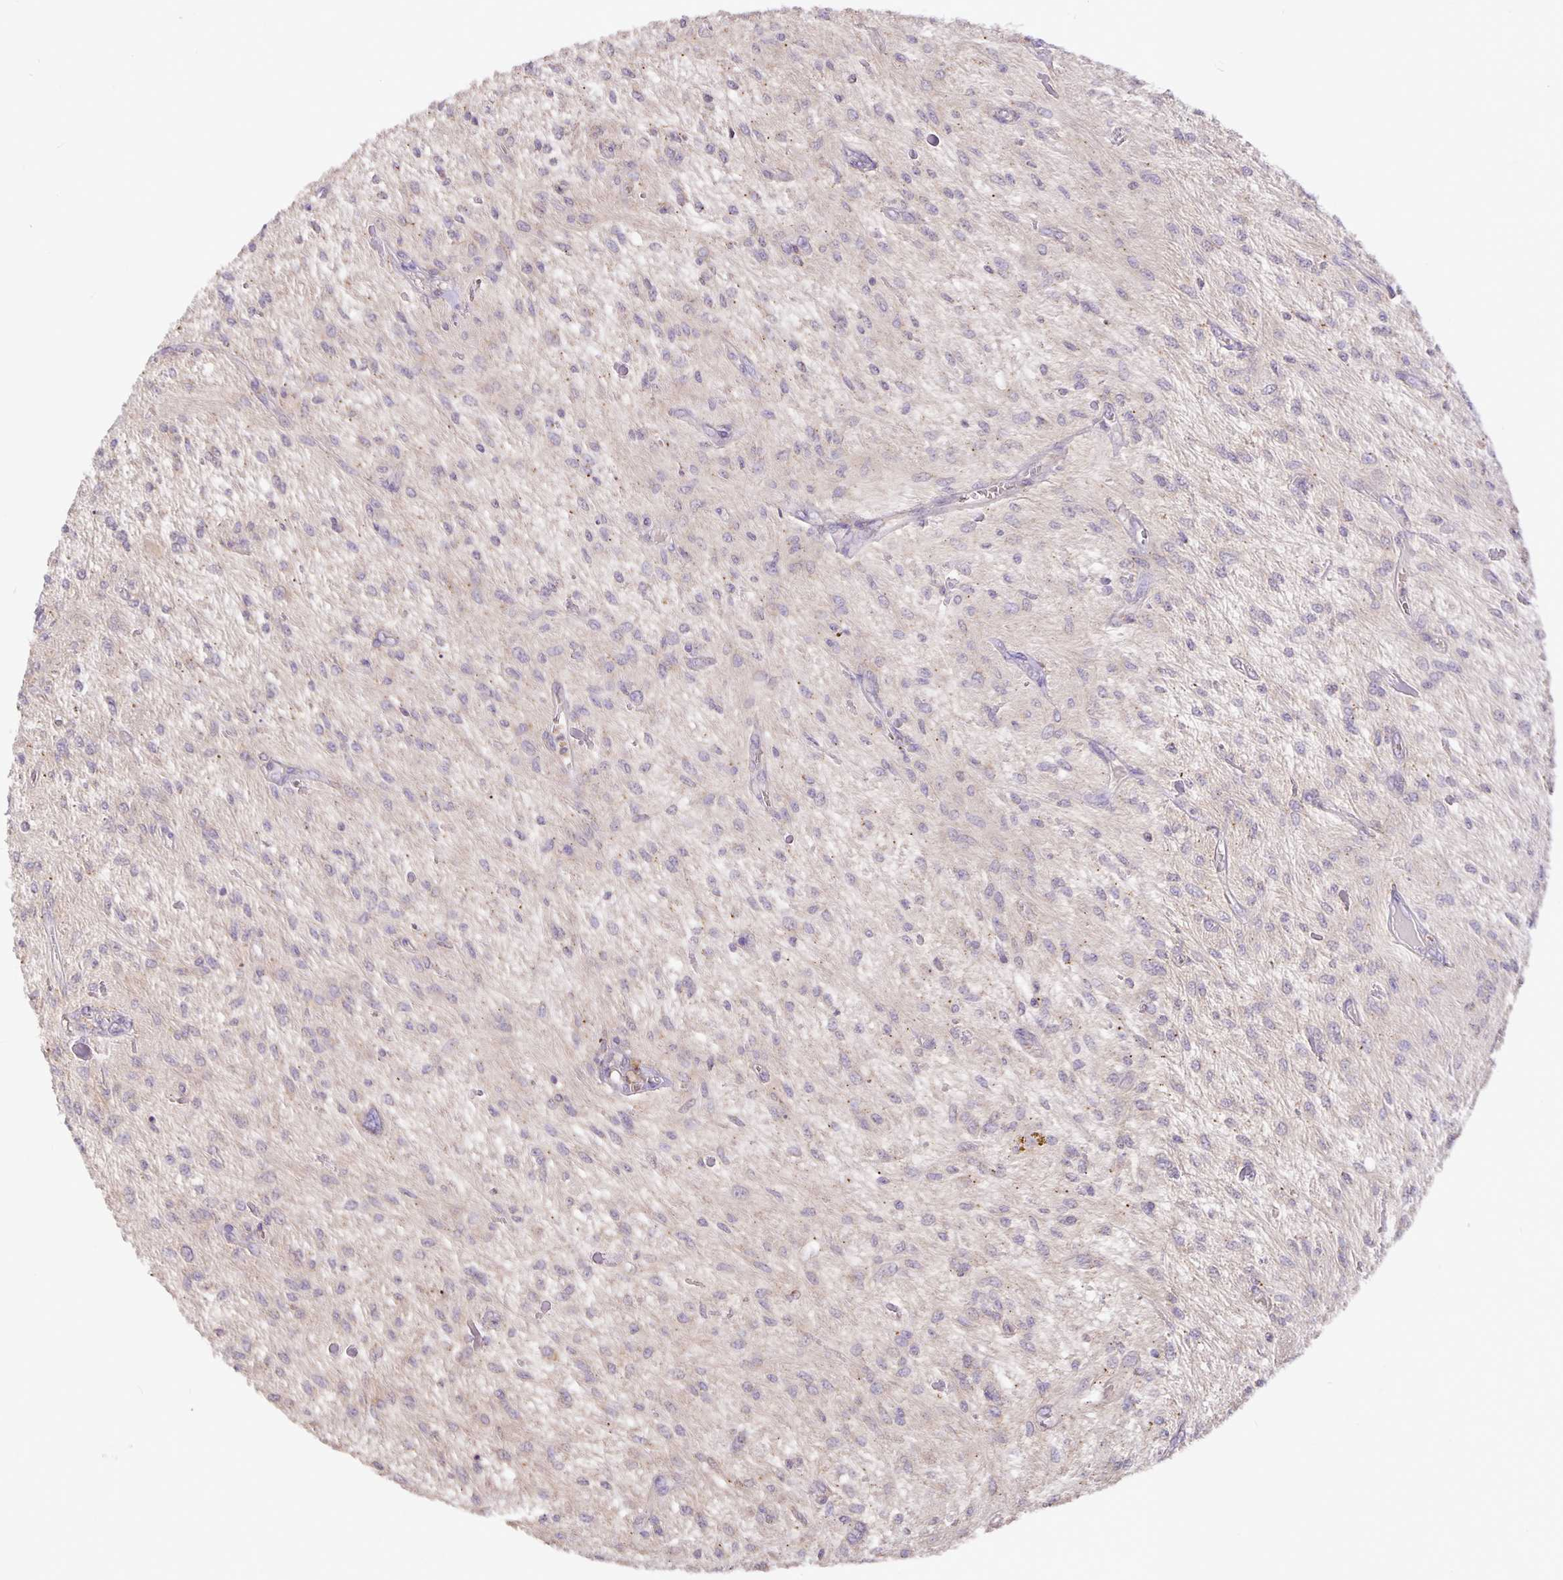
{"staining": {"intensity": "negative", "quantity": "none", "location": "none"}, "tissue": "glioma", "cell_type": "Tumor cells", "image_type": "cancer", "snomed": [{"axis": "morphology", "description": "Glioma, malignant, Low grade"}, {"axis": "topography", "description": "Cerebellum"}], "caption": "Immunohistochemistry histopathology image of human malignant glioma (low-grade) stained for a protein (brown), which shows no staining in tumor cells. (DAB immunohistochemistry with hematoxylin counter stain).", "gene": "TMEM71", "patient": {"sex": "female", "age": 14}}